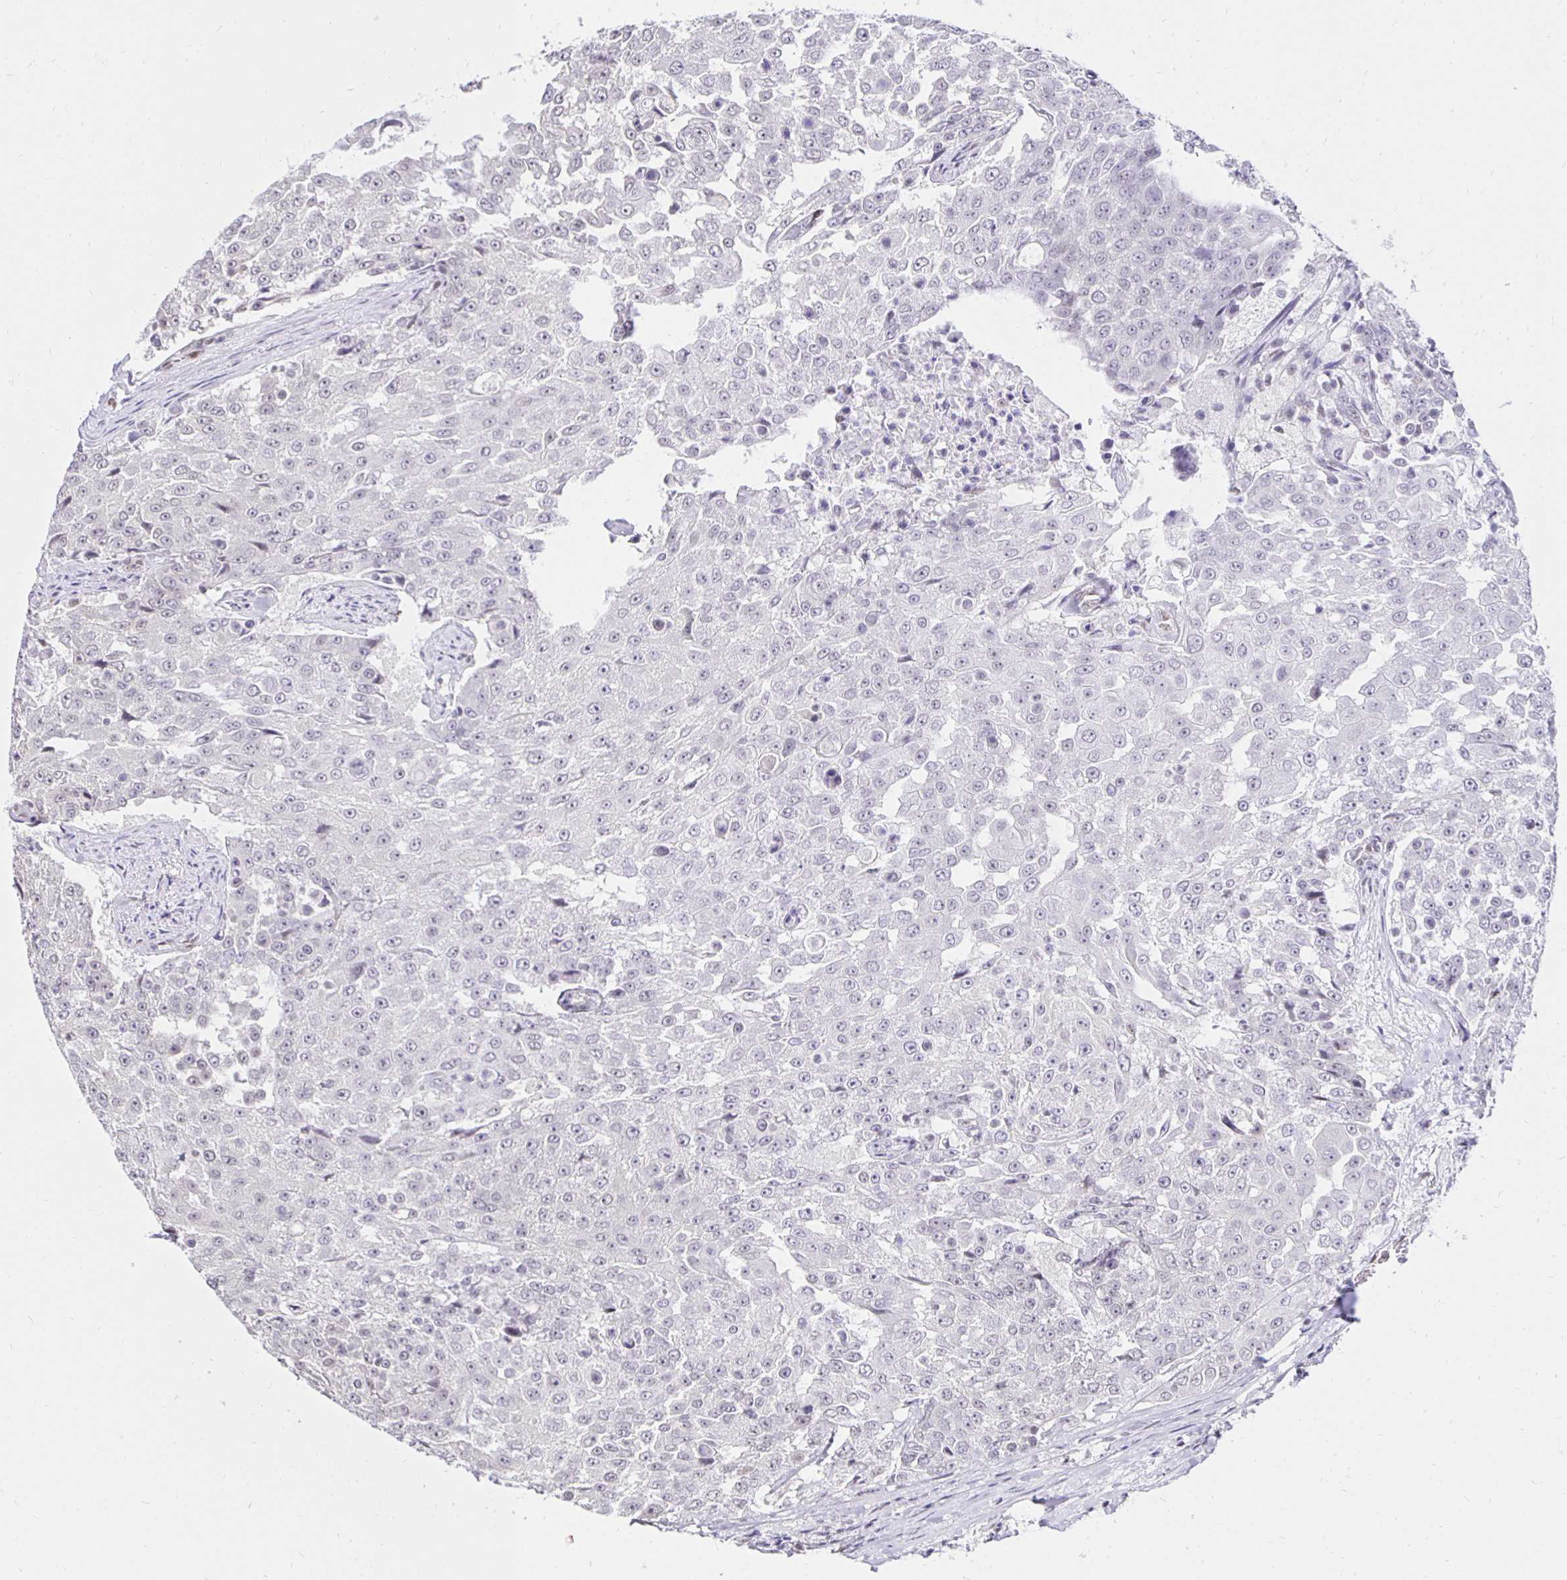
{"staining": {"intensity": "negative", "quantity": "none", "location": "none"}, "tissue": "urothelial cancer", "cell_type": "Tumor cells", "image_type": "cancer", "snomed": [{"axis": "morphology", "description": "Urothelial carcinoma, High grade"}, {"axis": "topography", "description": "Urinary bladder"}], "caption": "A histopathology image of urothelial cancer stained for a protein reveals no brown staining in tumor cells.", "gene": "ZNF579", "patient": {"sex": "female", "age": 63}}